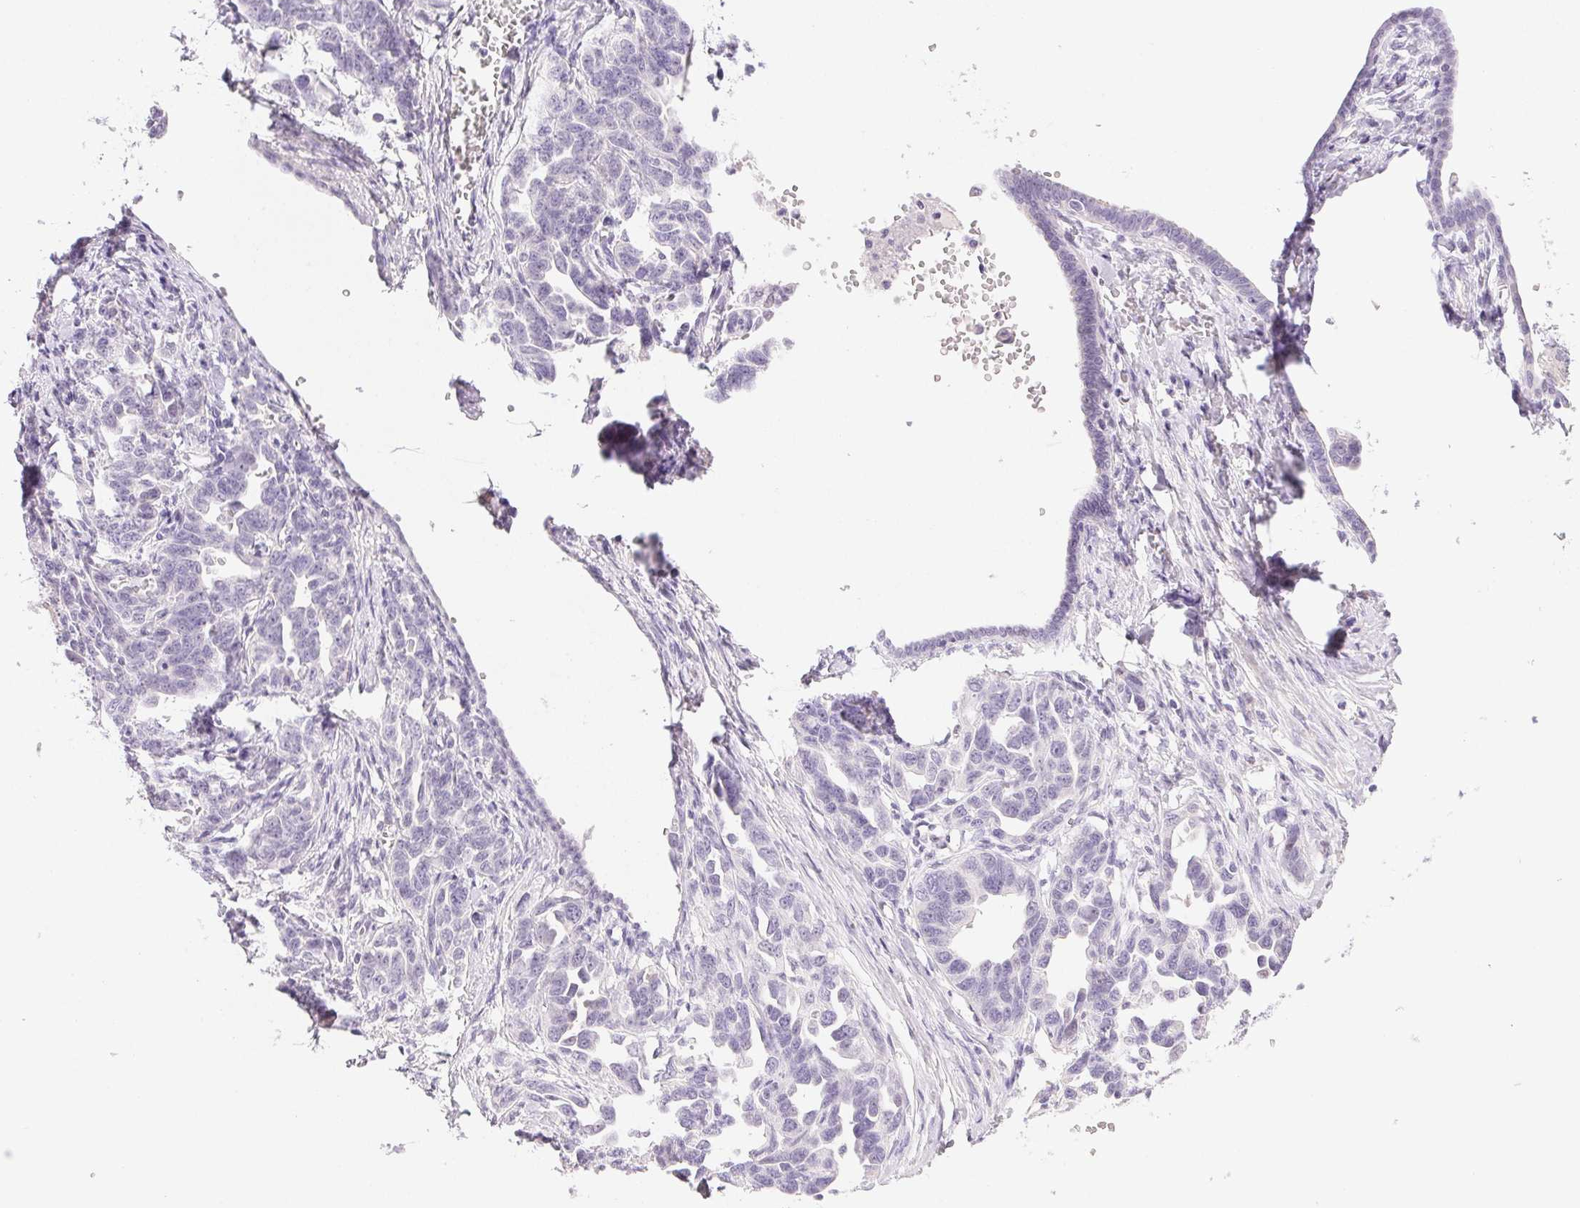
{"staining": {"intensity": "negative", "quantity": "none", "location": "none"}, "tissue": "ovarian cancer", "cell_type": "Tumor cells", "image_type": "cancer", "snomed": [{"axis": "morphology", "description": "Cystadenocarcinoma, serous, NOS"}, {"axis": "topography", "description": "Ovary"}], "caption": "IHC photomicrograph of human ovarian cancer (serous cystadenocarcinoma) stained for a protein (brown), which demonstrates no positivity in tumor cells.", "gene": "BPIFB2", "patient": {"sex": "female", "age": 69}}